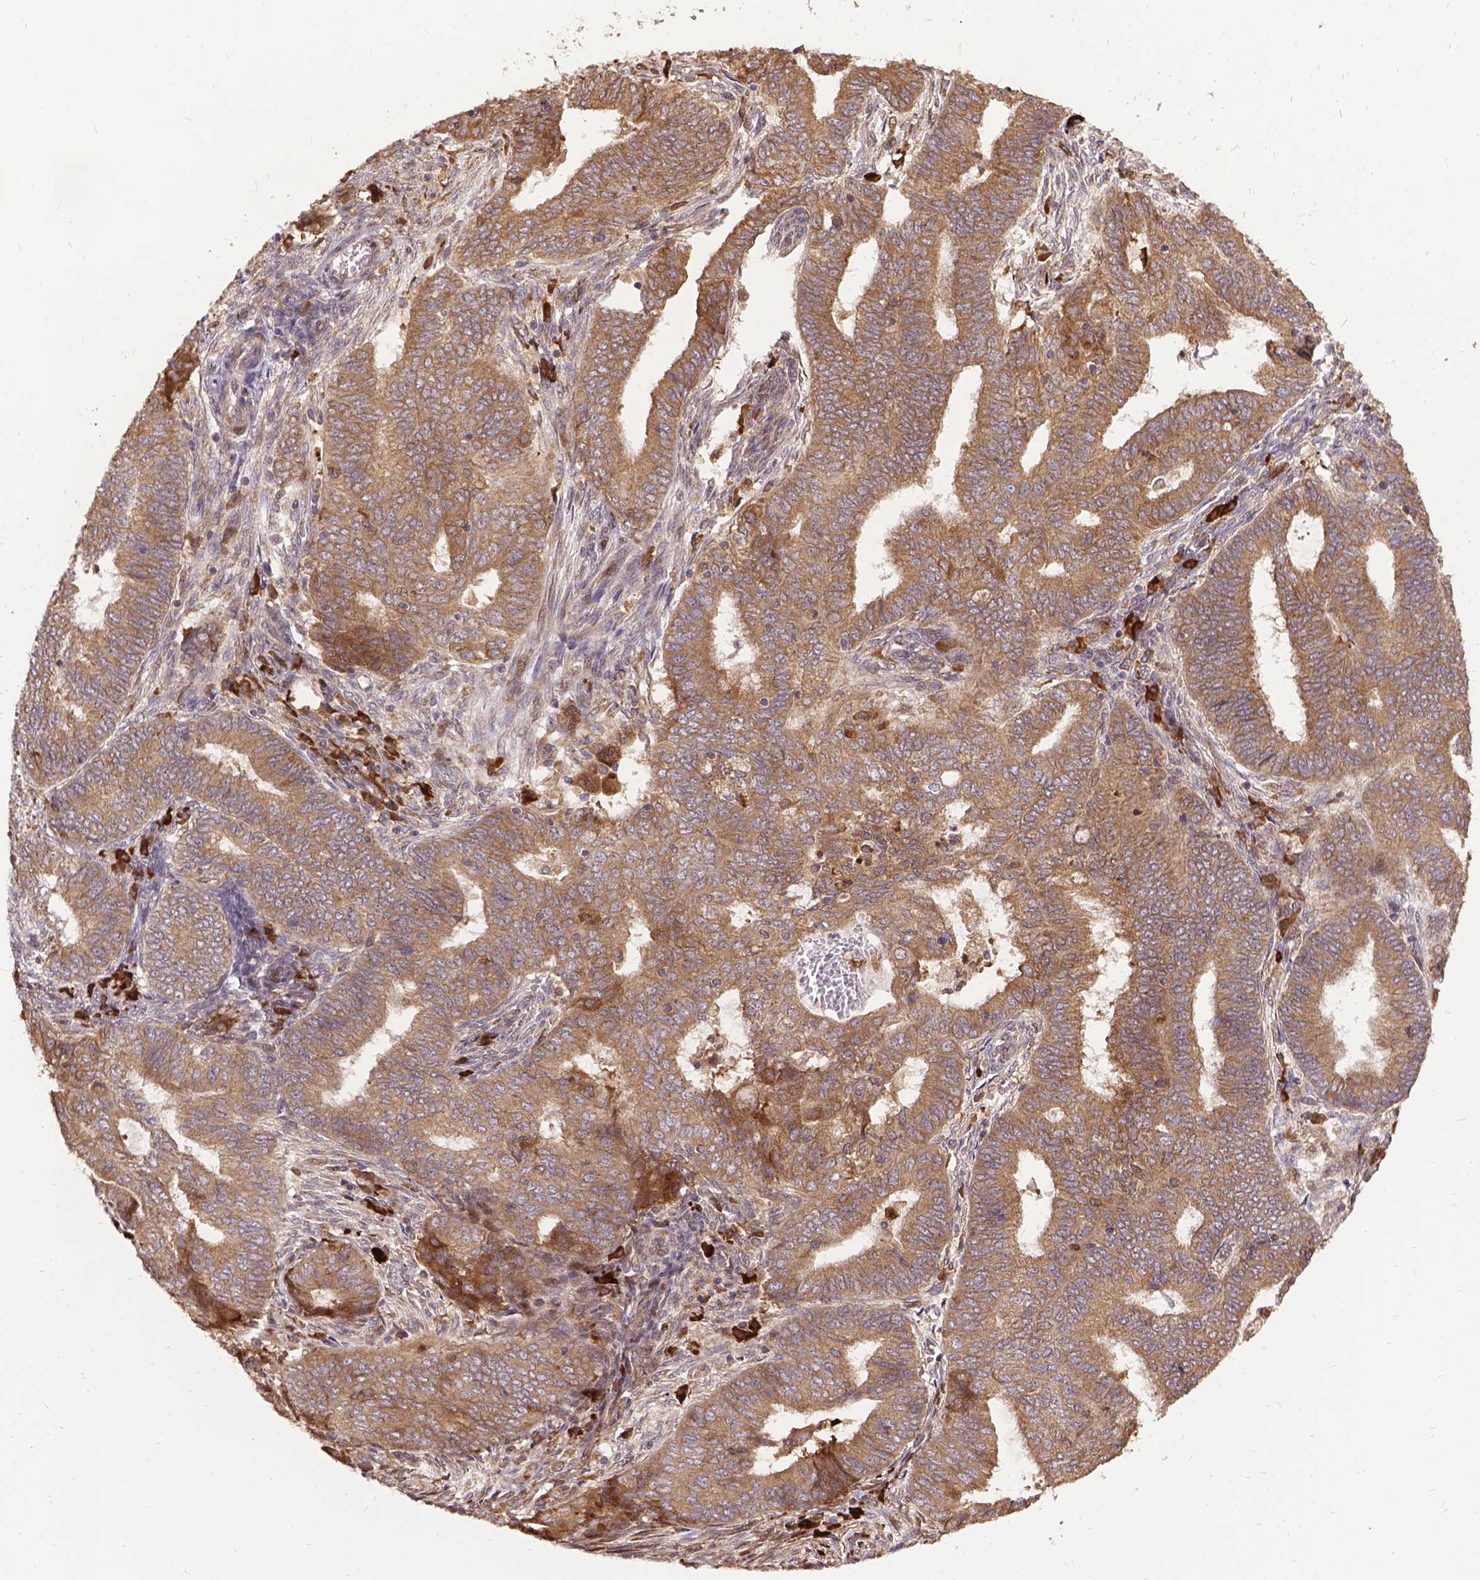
{"staining": {"intensity": "moderate", "quantity": ">75%", "location": "cytoplasmic/membranous"}, "tissue": "endometrial cancer", "cell_type": "Tumor cells", "image_type": "cancer", "snomed": [{"axis": "morphology", "description": "Adenocarcinoma, NOS"}, {"axis": "topography", "description": "Endometrium"}], "caption": "Immunohistochemical staining of endometrial cancer (adenocarcinoma) demonstrates medium levels of moderate cytoplasmic/membranous protein expression in approximately >75% of tumor cells. The protein is shown in brown color, while the nuclei are stained blue.", "gene": "DENND6A", "patient": {"sex": "female", "age": 62}}